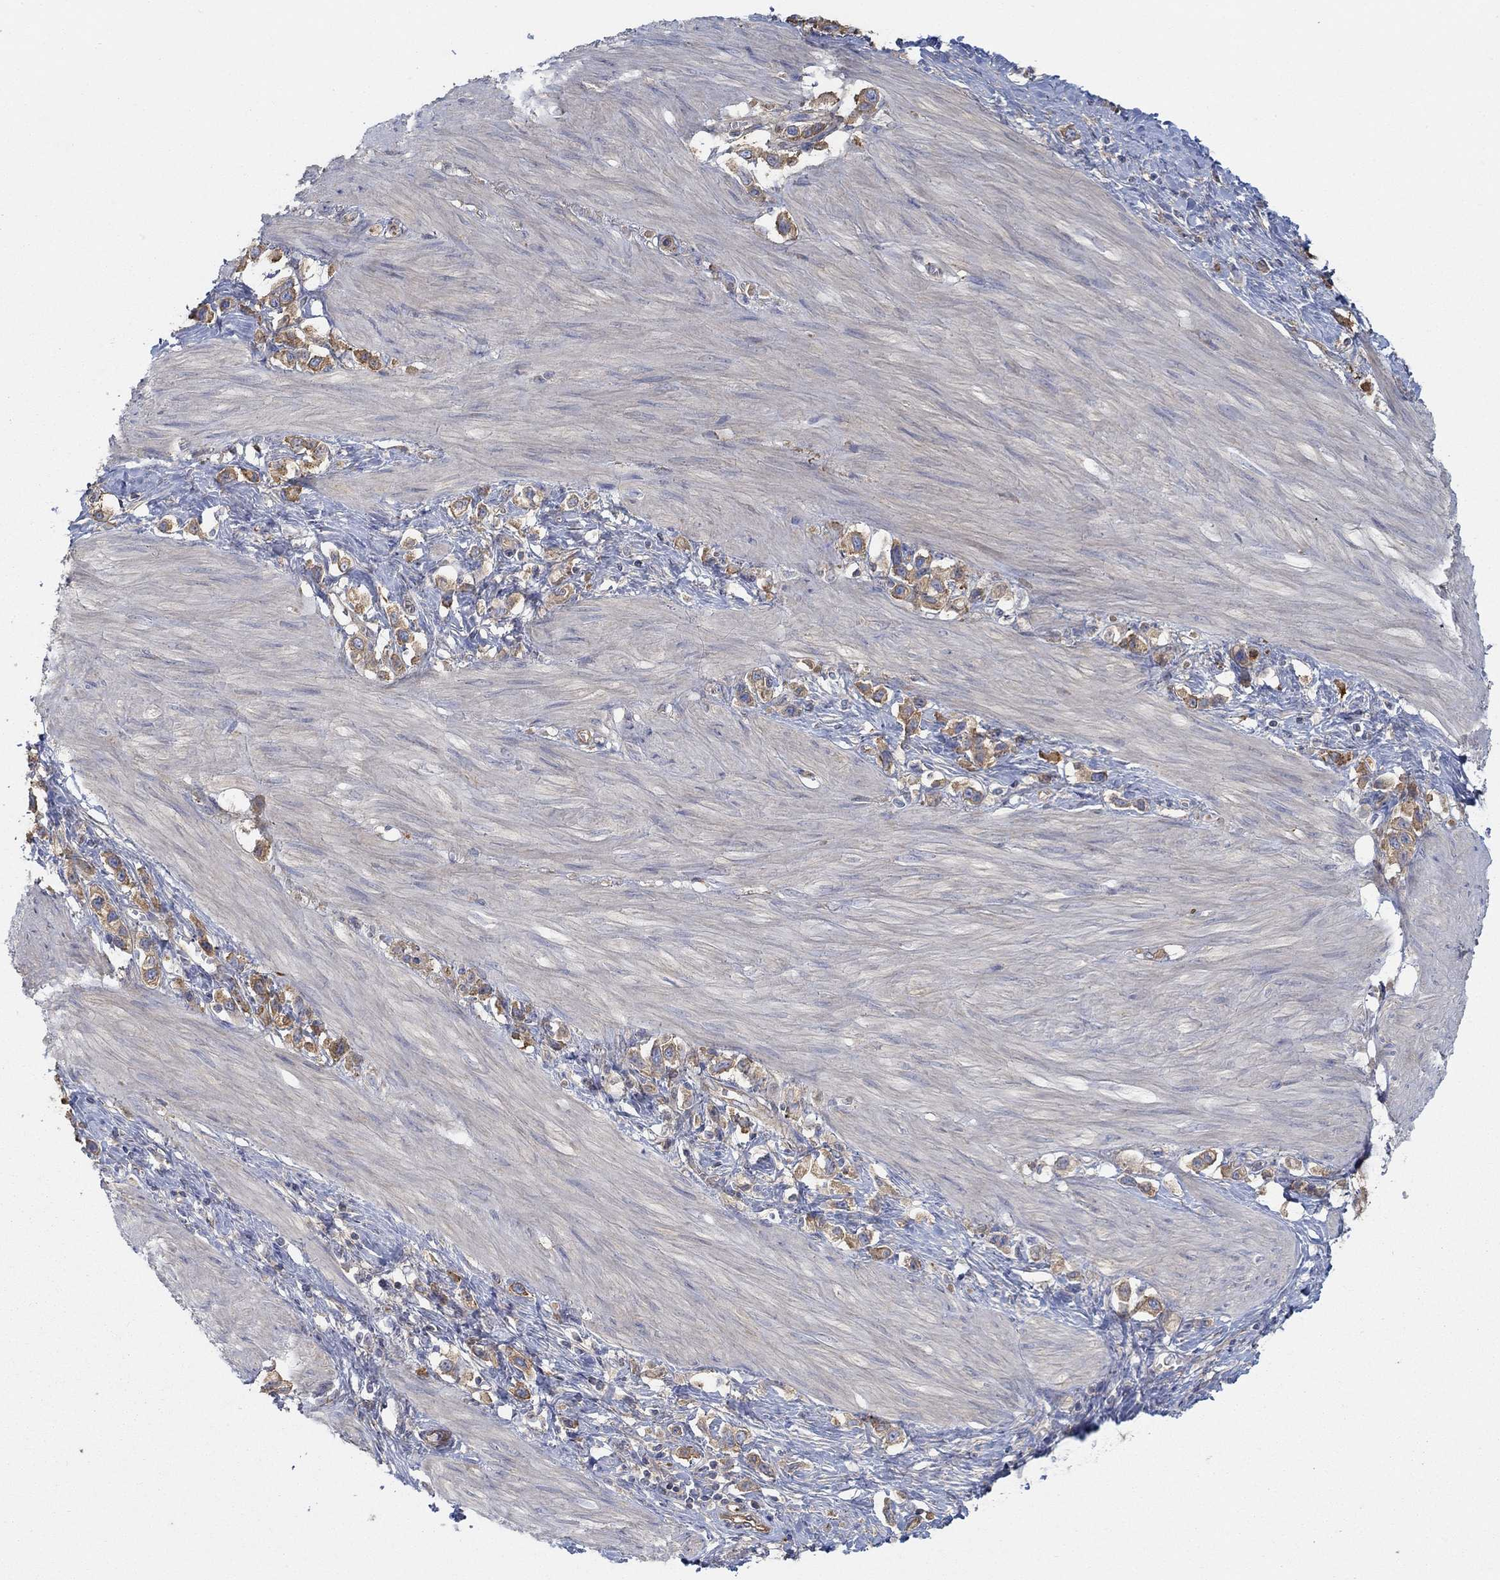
{"staining": {"intensity": "moderate", "quantity": "25%-75%", "location": "cytoplasmic/membranous"}, "tissue": "stomach cancer", "cell_type": "Tumor cells", "image_type": "cancer", "snomed": [{"axis": "morphology", "description": "Normal tissue, NOS"}, {"axis": "morphology", "description": "Adenocarcinoma, NOS"}, {"axis": "morphology", "description": "Adenocarcinoma, High grade"}, {"axis": "topography", "description": "Stomach, upper"}, {"axis": "topography", "description": "Stomach"}], "caption": "Human adenocarcinoma (stomach) stained with a protein marker shows moderate staining in tumor cells.", "gene": "SPAG9", "patient": {"sex": "female", "age": 65}}